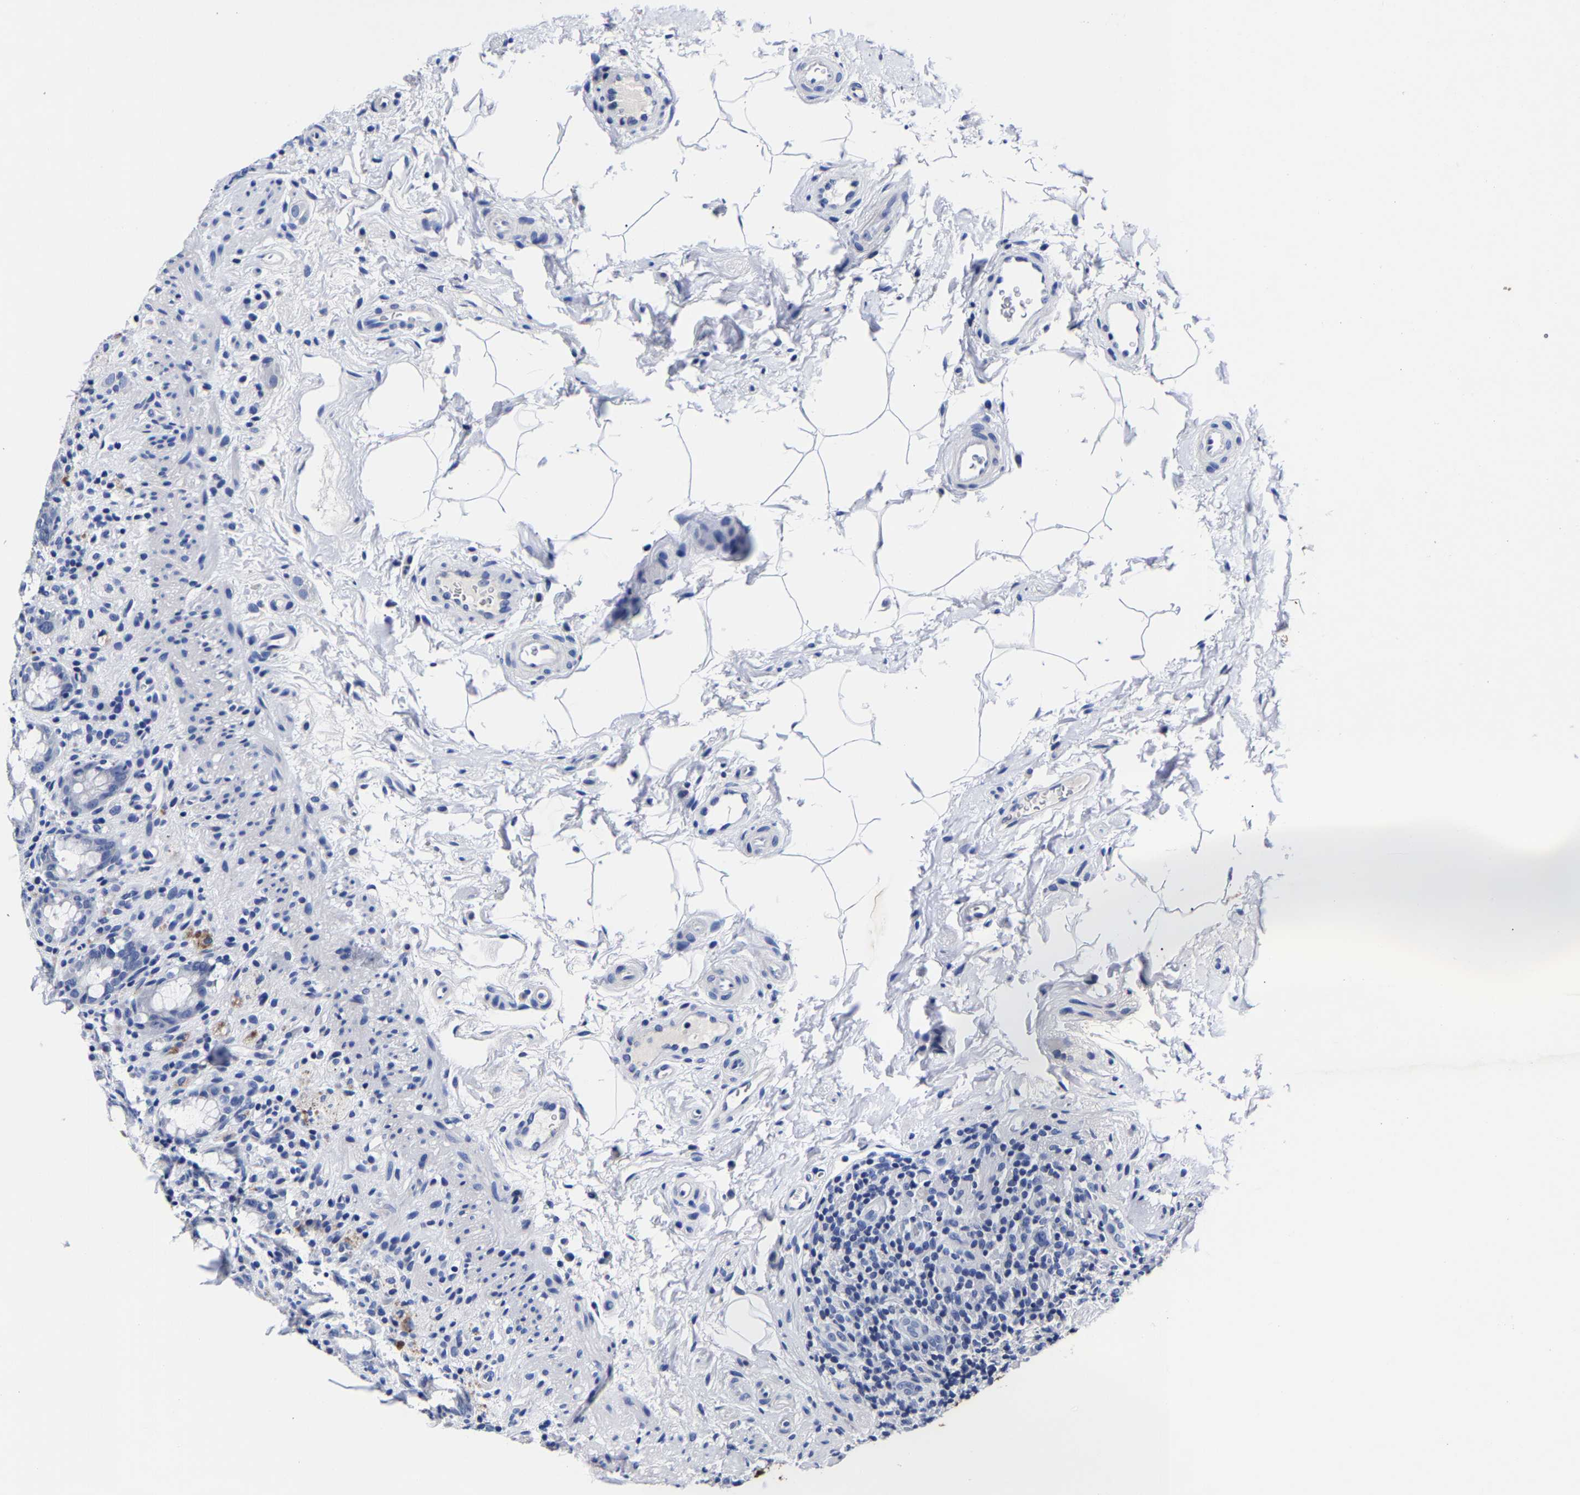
{"staining": {"intensity": "negative", "quantity": "none", "location": "none"}, "tissue": "rectum", "cell_type": "Glandular cells", "image_type": "normal", "snomed": [{"axis": "morphology", "description": "Normal tissue, NOS"}, {"axis": "topography", "description": "Rectum"}], "caption": "Glandular cells show no significant staining in normal rectum. The staining was performed using DAB (3,3'-diaminobenzidine) to visualize the protein expression in brown, while the nuclei were stained in blue with hematoxylin (Magnification: 20x).", "gene": "CPA2", "patient": {"sex": "male", "age": 44}}